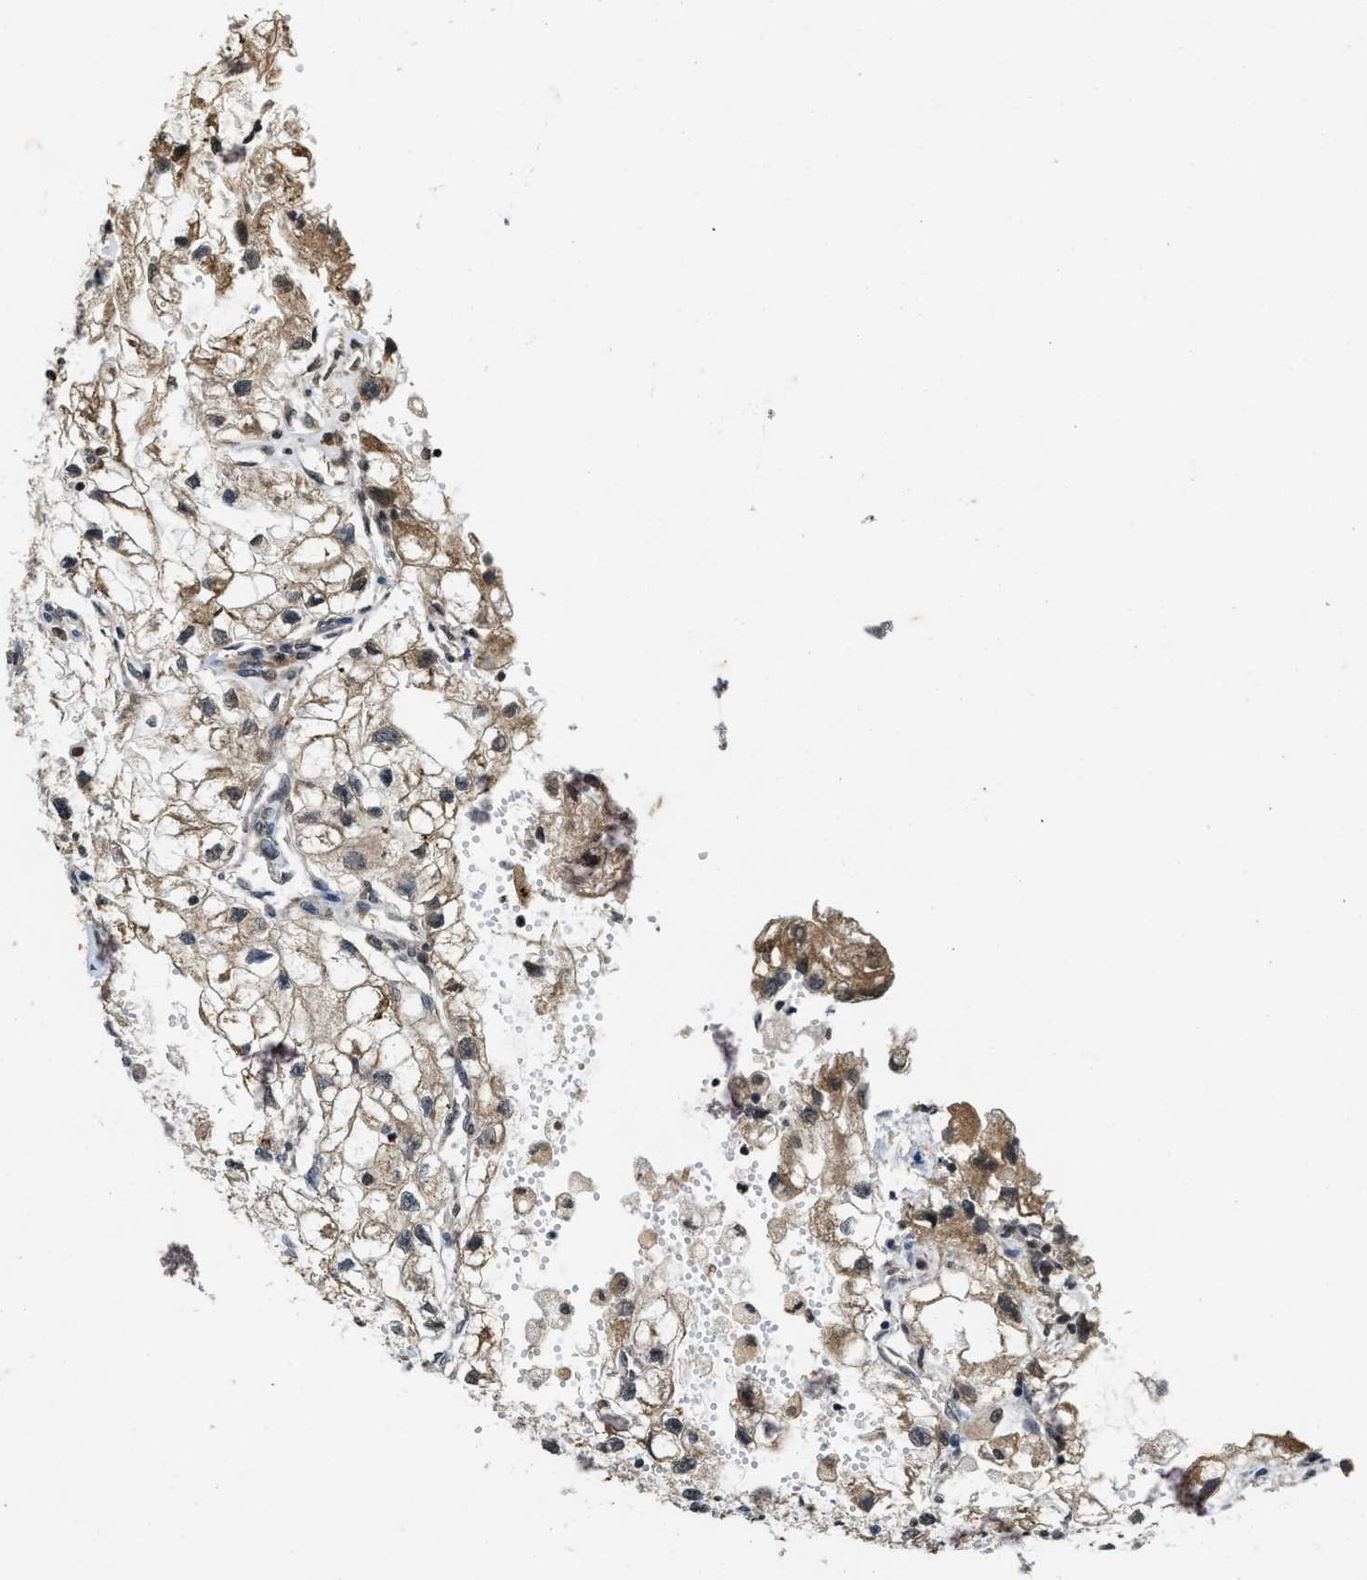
{"staining": {"intensity": "weak", "quantity": ">75%", "location": "cytoplasmic/membranous"}, "tissue": "renal cancer", "cell_type": "Tumor cells", "image_type": "cancer", "snomed": [{"axis": "morphology", "description": "Adenocarcinoma, NOS"}, {"axis": "topography", "description": "Kidney"}], "caption": "High-power microscopy captured an immunohistochemistry (IHC) micrograph of renal cancer (adenocarcinoma), revealing weak cytoplasmic/membranous positivity in approximately >75% of tumor cells.", "gene": "KIF21A", "patient": {"sex": "female", "age": 70}}